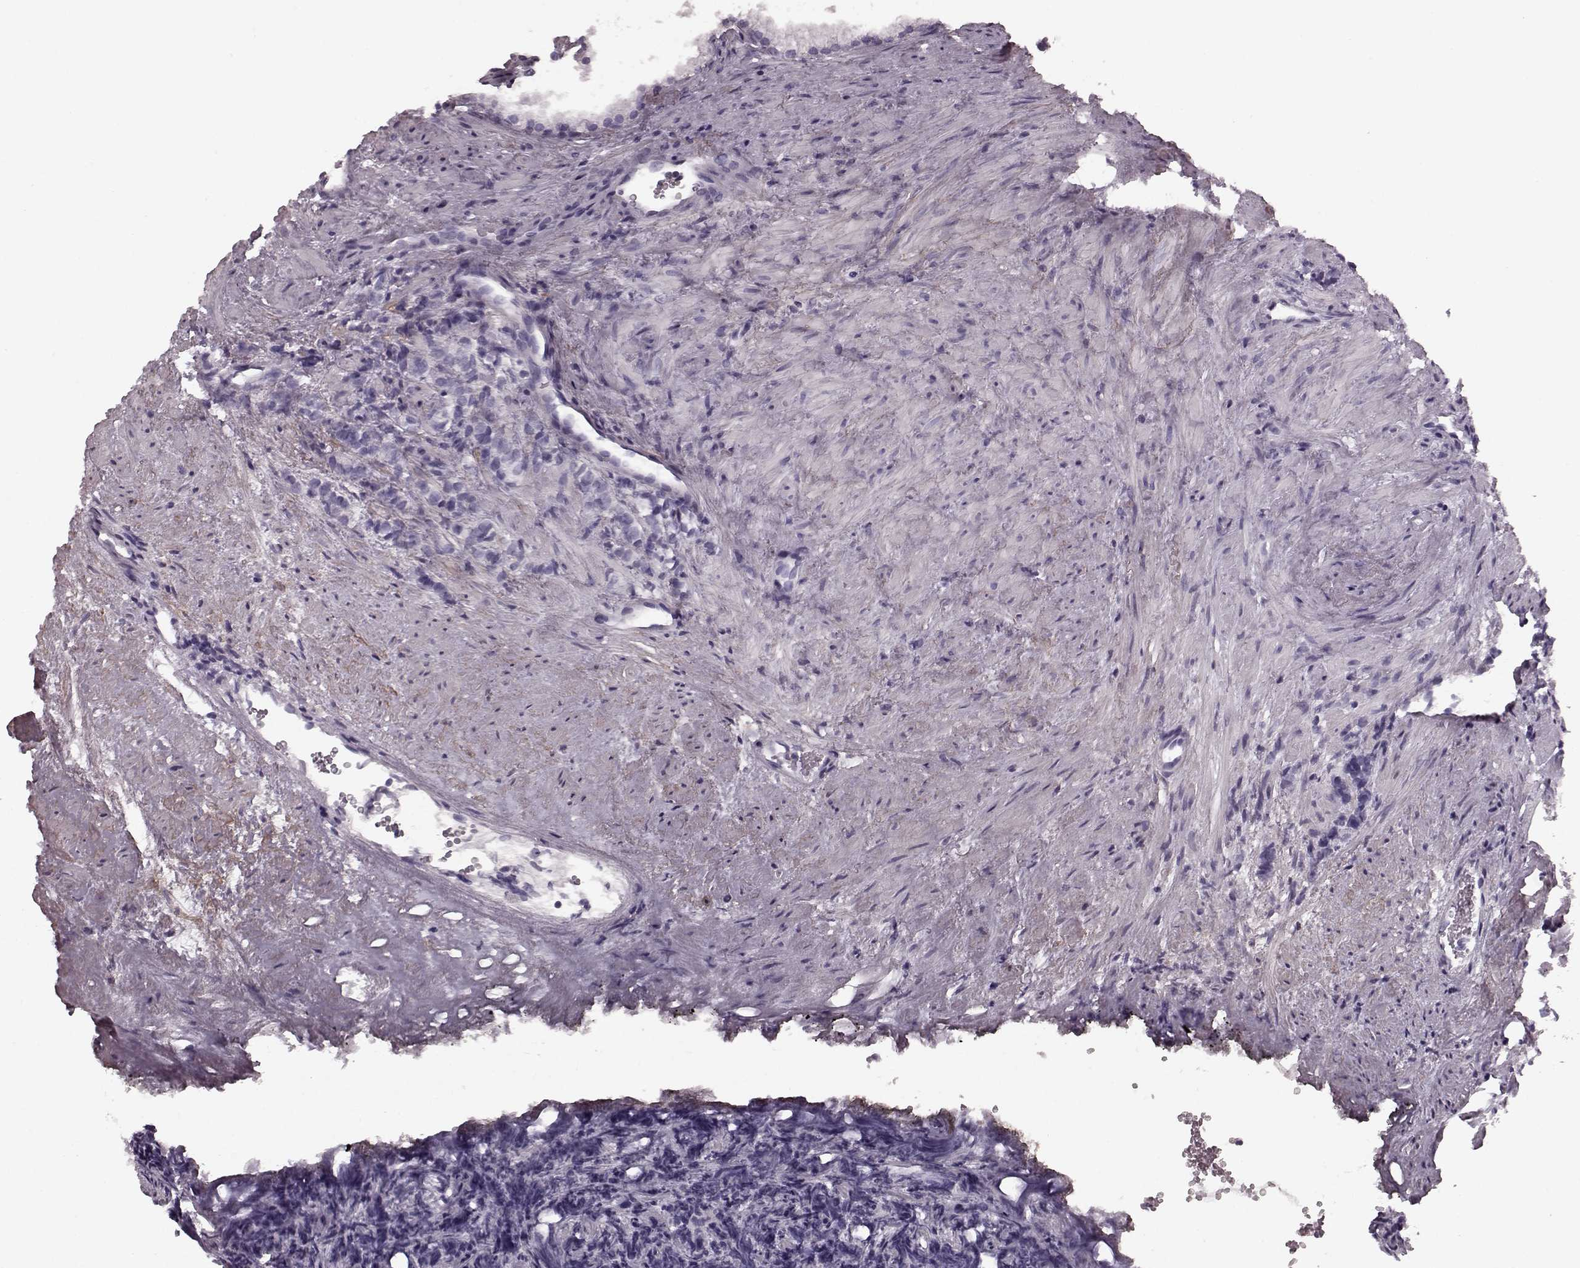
{"staining": {"intensity": "negative", "quantity": "none", "location": "none"}, "tissue": "prostate cancer", "cell_type": "Tumor cells", "image_type": "cancer", "snomed": [{"axis": "morphology", "description": "Adenocarcinoma, High grade"}, {"axis": "topography", "description": "Prostate"}], "caption": "Immunohistochemical staining of prostate cancer (high-grade adenocarcinoma) shows no significant expression in tumor cells. (DAB (3,3'-diaminobenzidine) IHC with hematoxylin counter stain).", "gene": "CST7", "patient": {"sex": "male", "age": 84}}